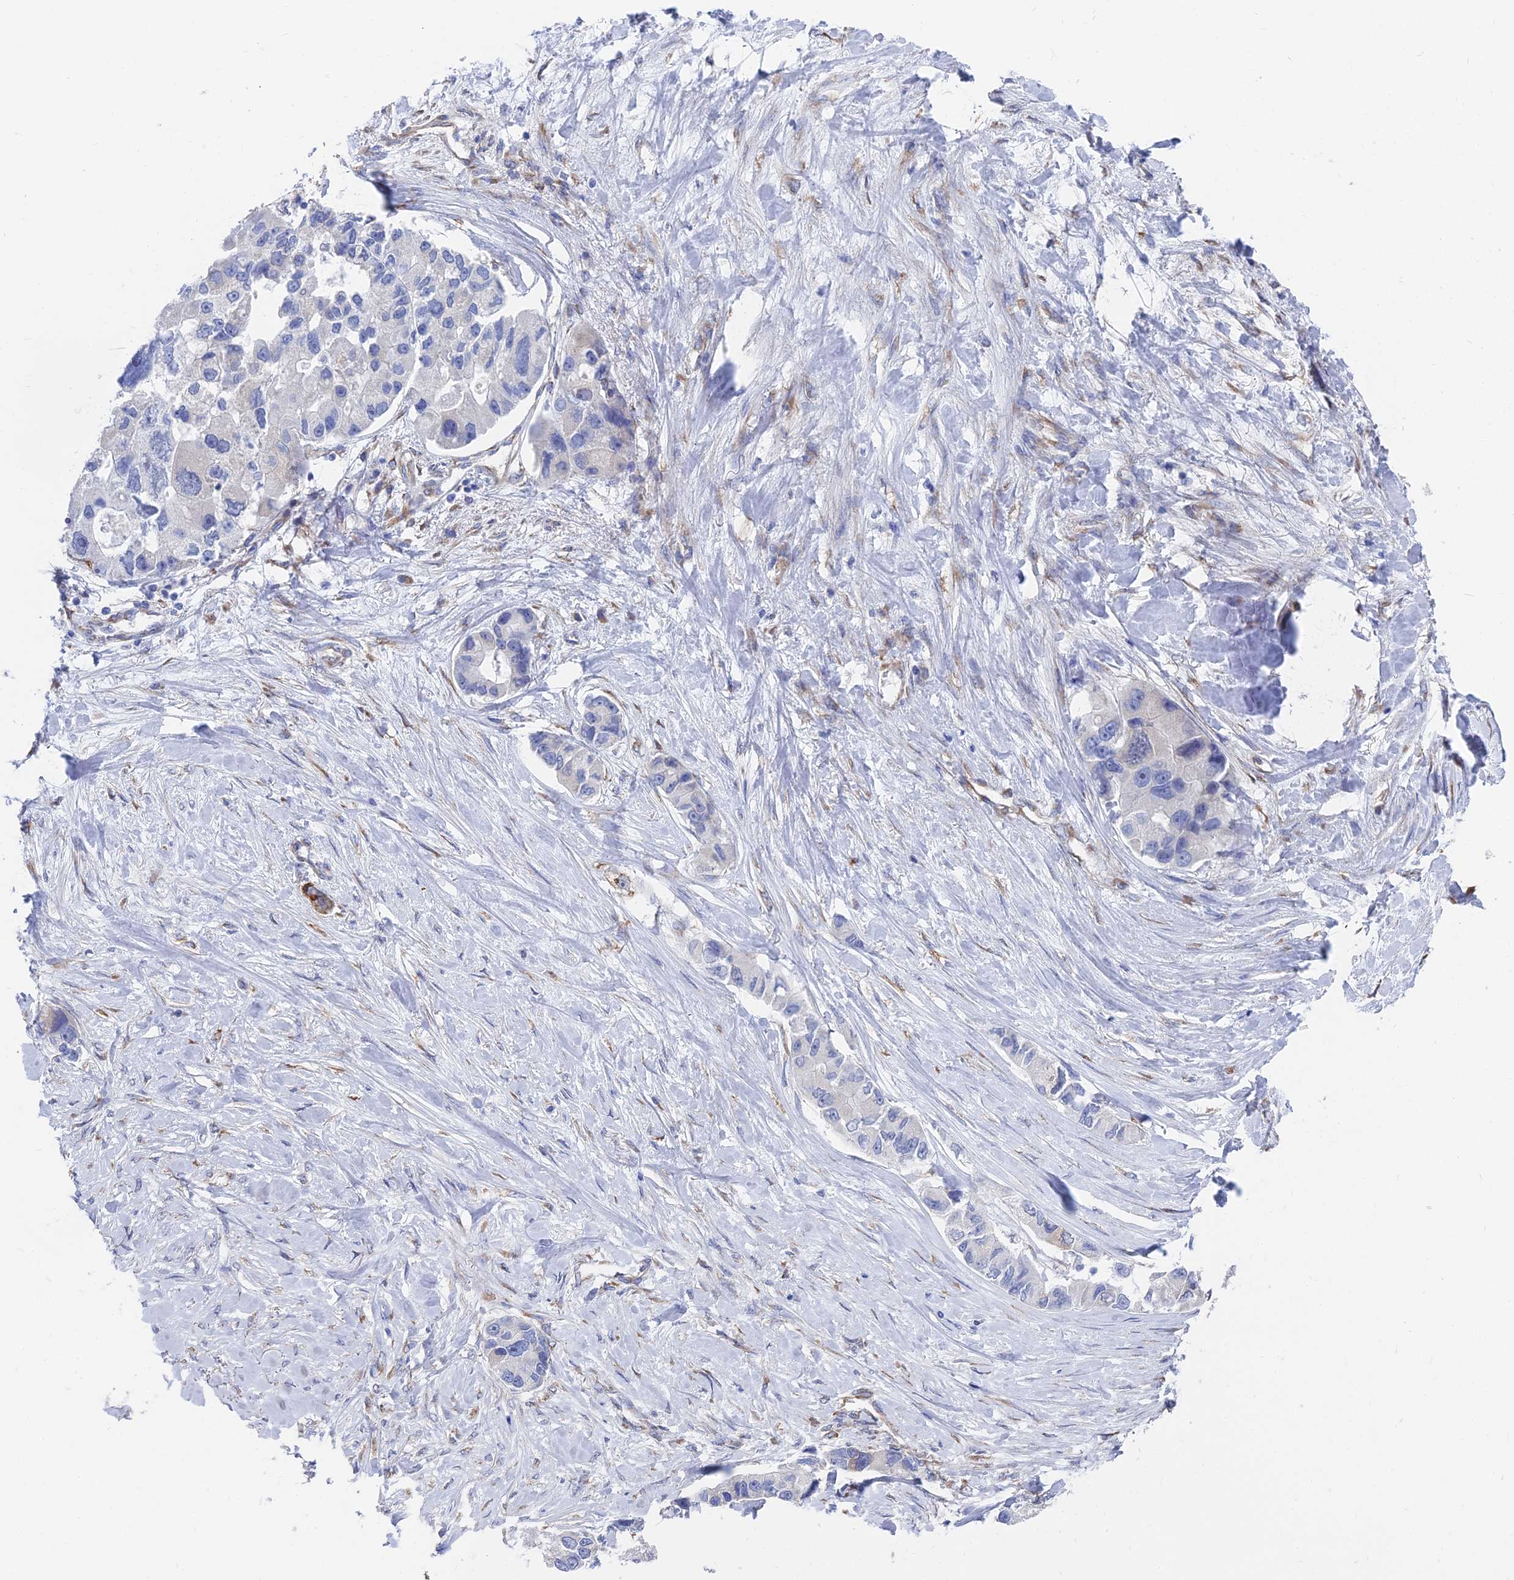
{"staining": {"intensity": "negative", "quantity": "none", "location": "none"}, "tissue": "lung cancer", "cell_type": "Tumor cells", "image_type": "cancer", "snomed": [{"axis": "morphology", "description": "Adenocarcinoma, NOS"}, {"axis": "topography", "description": "Lung"}], "caption": "High power microscopy photomicrograph of an IHC micrograph of adenocarcinoma (lung), revealing no significant expression in tumor cells. (DAB (3,3'-diaminobenzidine) immunohistochemistry (IHC), high magnification).", "gene": "TNNT3", "patient": {"sex": "female", "age": 54}}